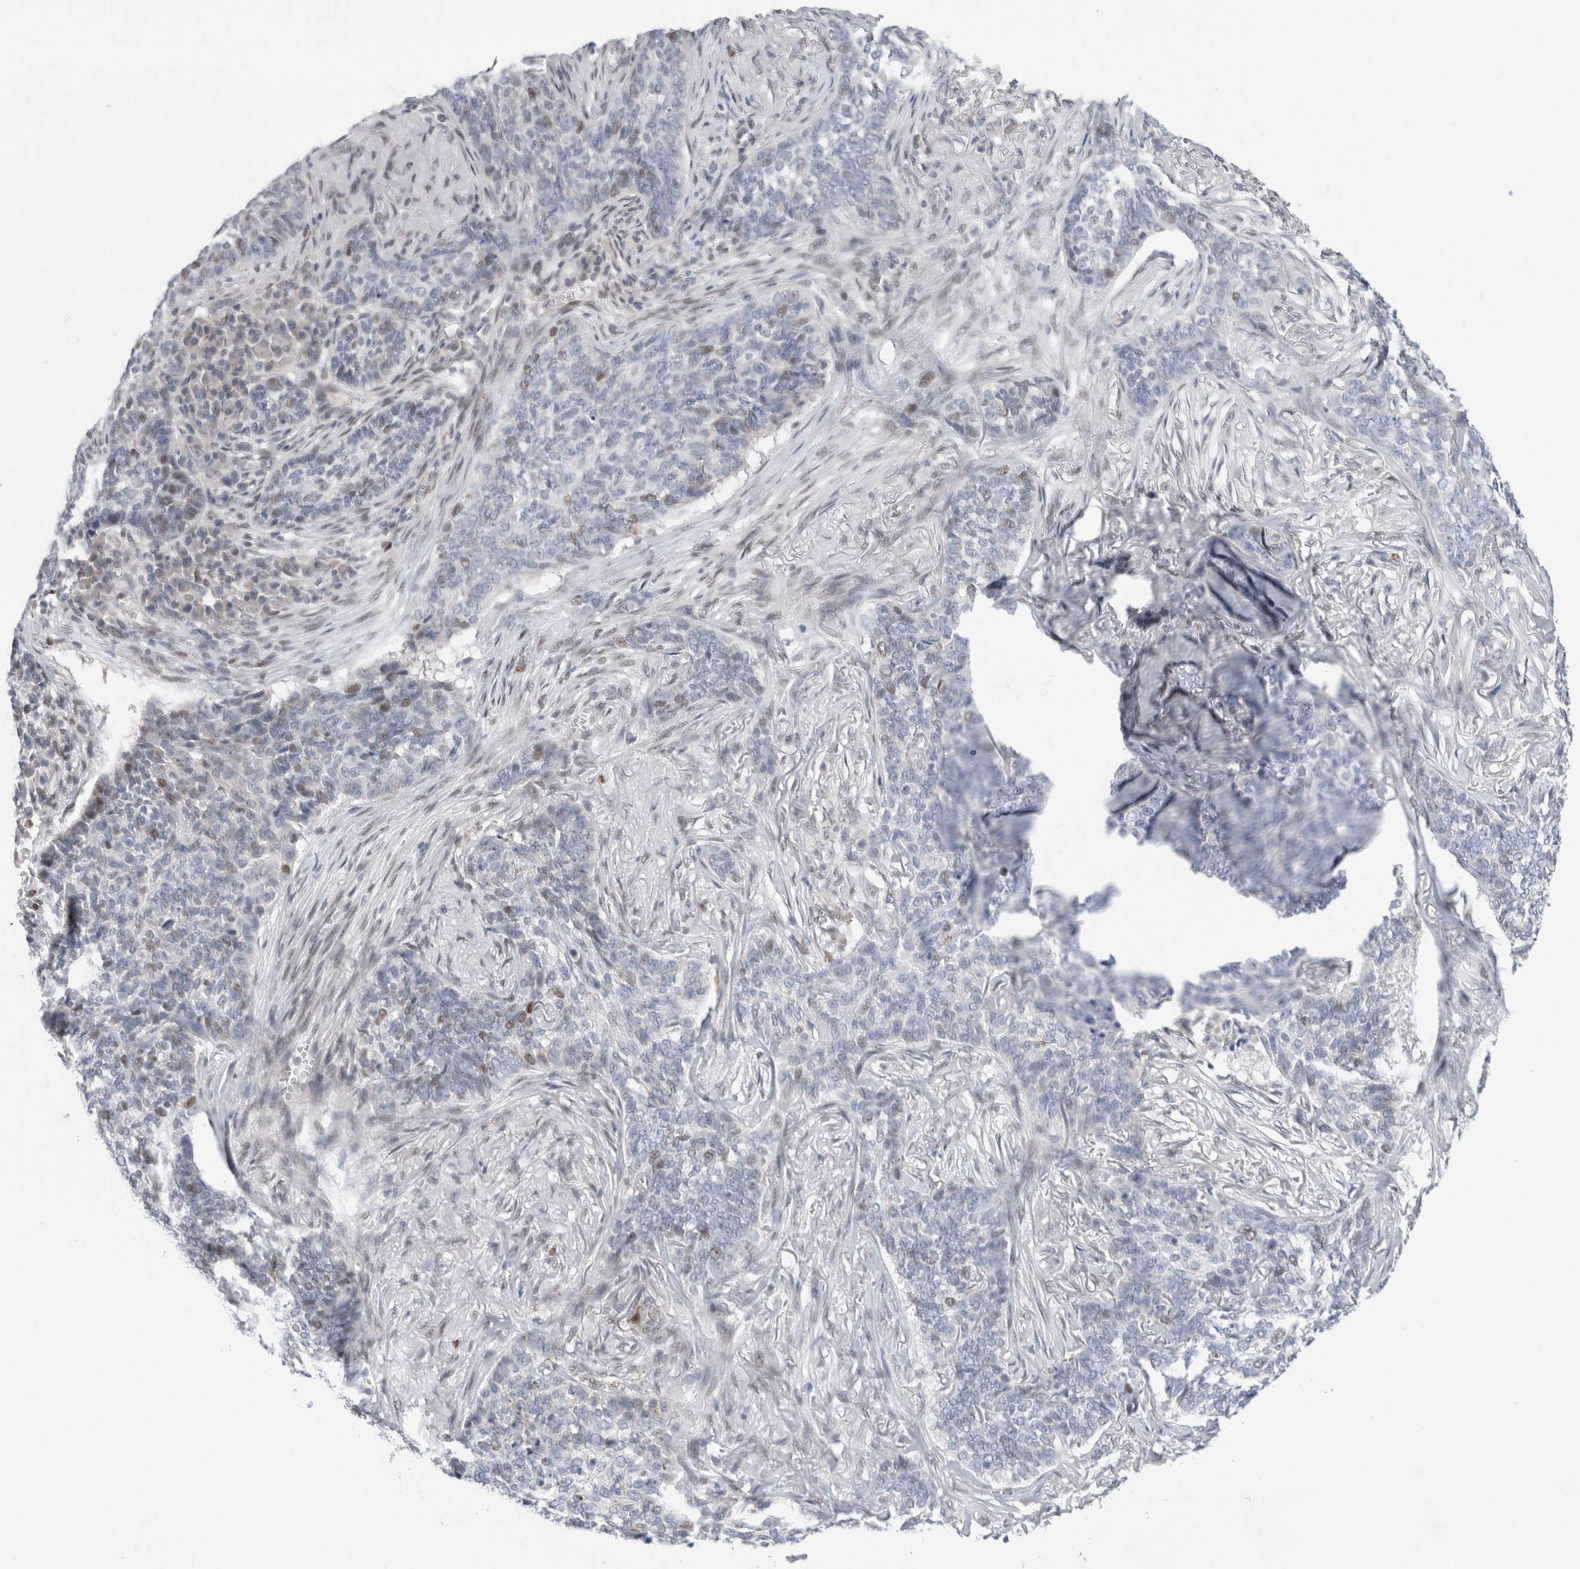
{"staining": {"intensity": "negative", "quantity": "none", "location": "none"}, "tissue": "skin cancer", "cell_type": "Tumor cells", "image_type": "cancer", "snomed": [{"axis": "morphology", "description": "Basal cell carcinoma"}, {"axis": "topography", "description": "Skin"}], "caption": "An immunohistochemistry (IHC) micrograph of skin cancer is shown. There is no staining in tumor cells of skin cancer.", "gene": "KNL1", "patient": {"sex": "male", "age": 85}}